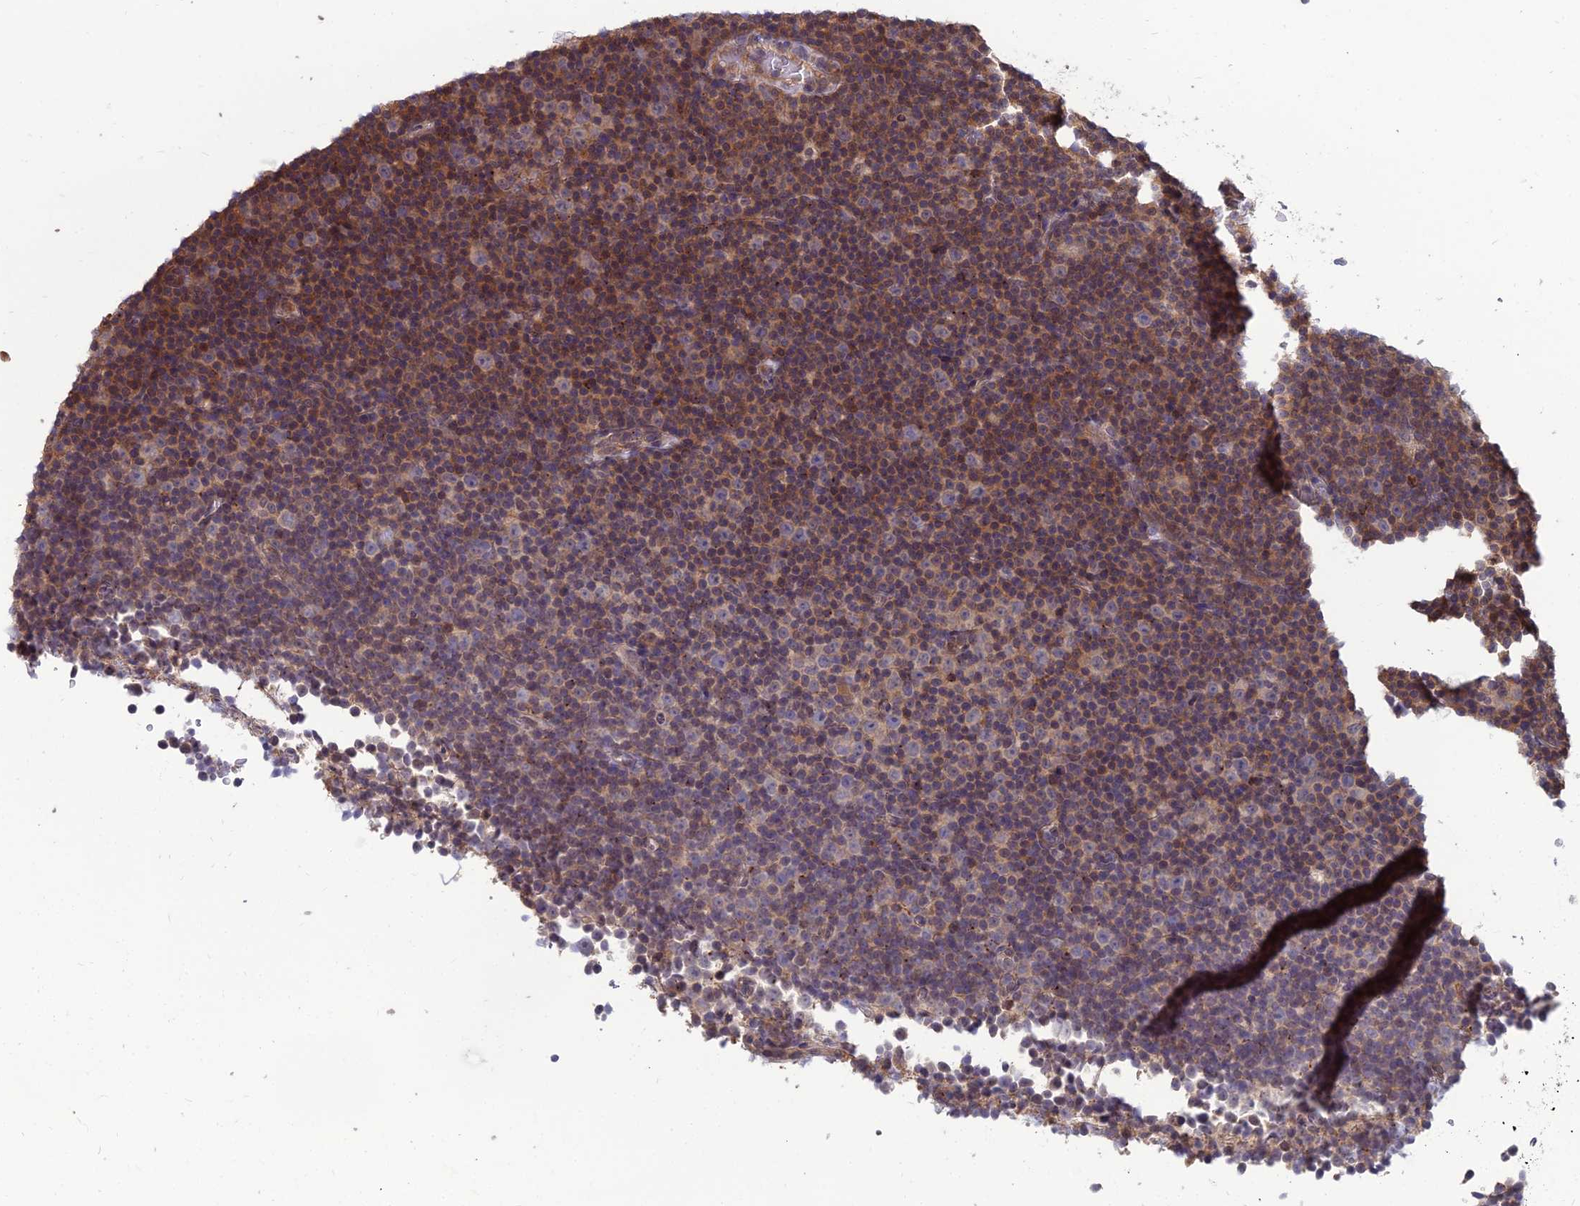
{"staining": {"intensity": "moderate", "quantity": "25%-75%", "location": "cytoplasmic/membranous,nuclear"}, "tissue": "lymphoma", "cell_type": "Tumor cells", "image_type": "cancer", "snomed": [{"axis": "morphology", "description": "Malignant lymphoma, non-Hodgkin's type, Low grade"}, {"axis": "topography", "description": "Lymph node"}], "caption": "Malignant lymphoma, non-Hodgkin's type (low-grade) was stained to show a protein in brown. There is medium levels of moderate cytoplasmic/membranous and nuclear staining in approximately 25%-75% of tumor cells. The staining was performed using DAB (3,3'-diaminobenzidine) to visualize the protein expression in brown, while the nuclei were stained in blue with hematoxylin (Magnification: 20x).", "gene": "OPA3", "patient": {"sex": "female", "age": 67}}